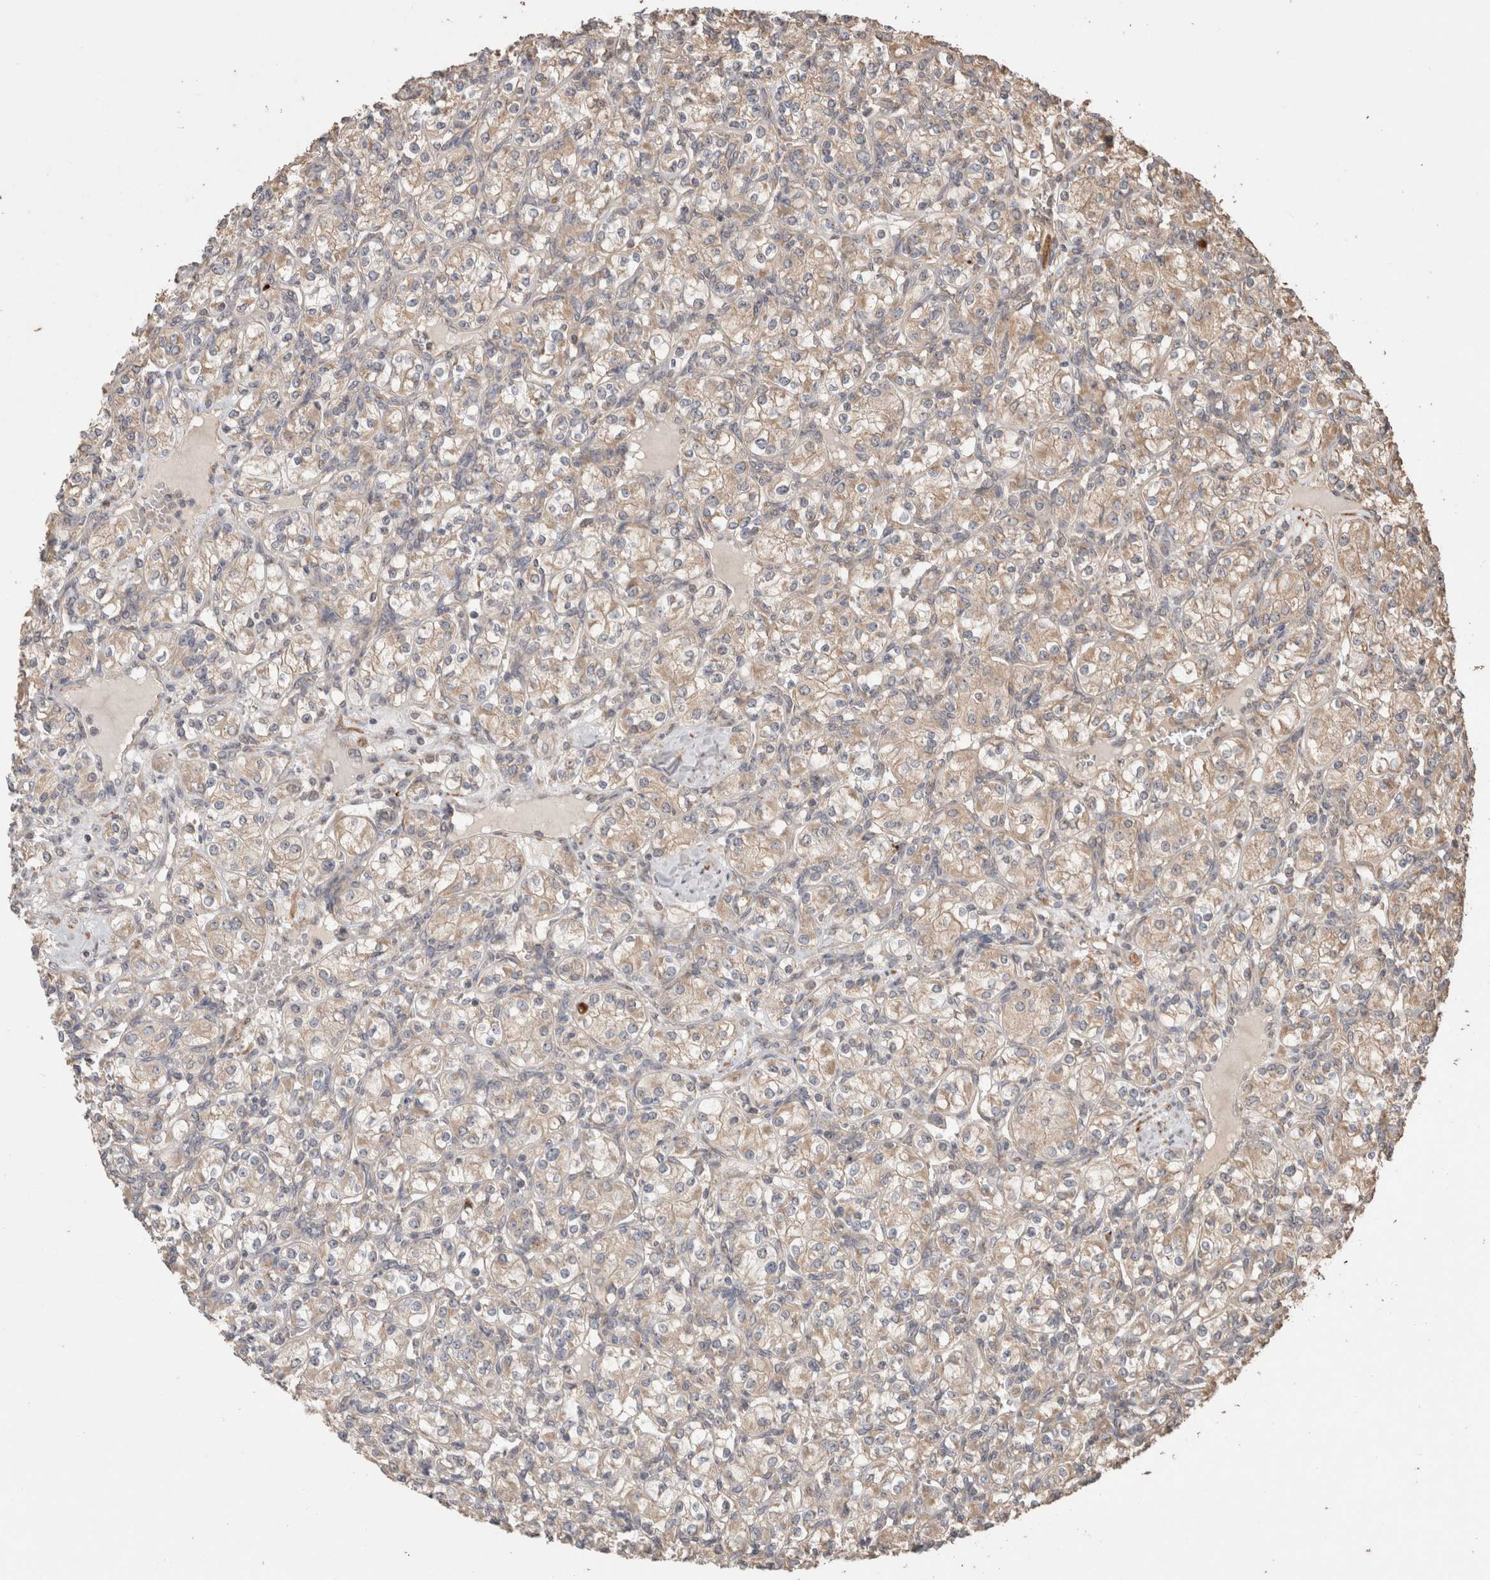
{"staining": {"intensity": "weak", "quantity": ">75%", "location": "cytoplasmic/membranous"}, "tissue": "renal cancer", "cell_type": "Tumor cells", "image_type": "cancer", "snomed": [{"axis": "morphology", "description": "Adenocarcinoma, NOS"}, {"axis": "topography", "description": "Kidney"}], "caption": "A brown stain highlights weak cytoplasmic/membranous expression of a protein in adenocarcinoma (renal) tumor cells. (IHC, brightfield microscopy, high magnification).", "gene": "HROB", "patient": {"sex": "male", "age": 77}}